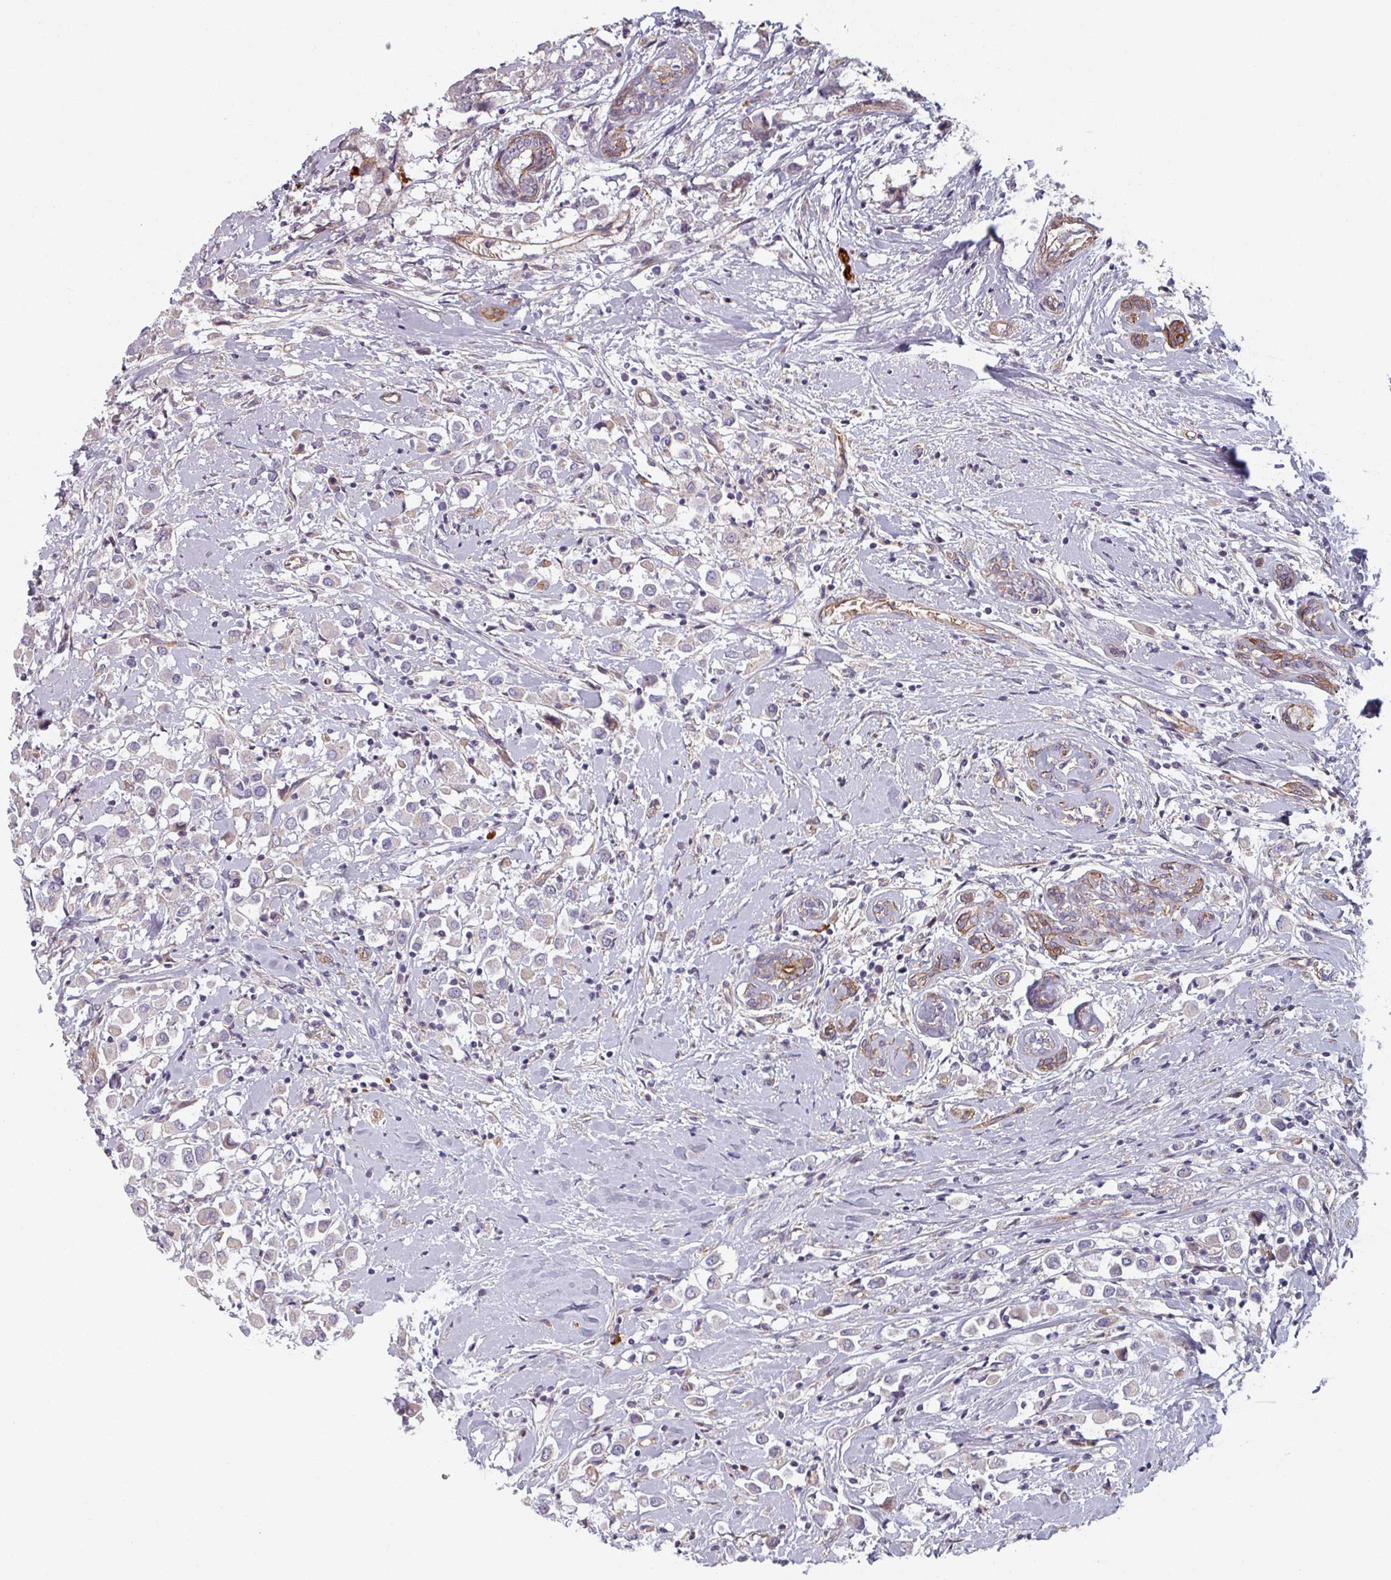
{"staining": {"intensity": "negative", "quantity": "none", "location": "none"}, "tissue": "breast cancer", "cell_type": "Tumor cells", "image_type": "cancer", "snomed": [{"axis": "morphology", "description": "Duct carcinoma"}, {"axis": "topography", "description": "Breast"}], "caption": "Breast invasive ductal carcinoma was stained to show a protein in brown. There is no significant expression in tumor cells. (DAB (3,3'-diaminobenzidine) IHC, high magnification).", "gene": "C4BPB", "patient": {"sex": "female", "age": 87}}